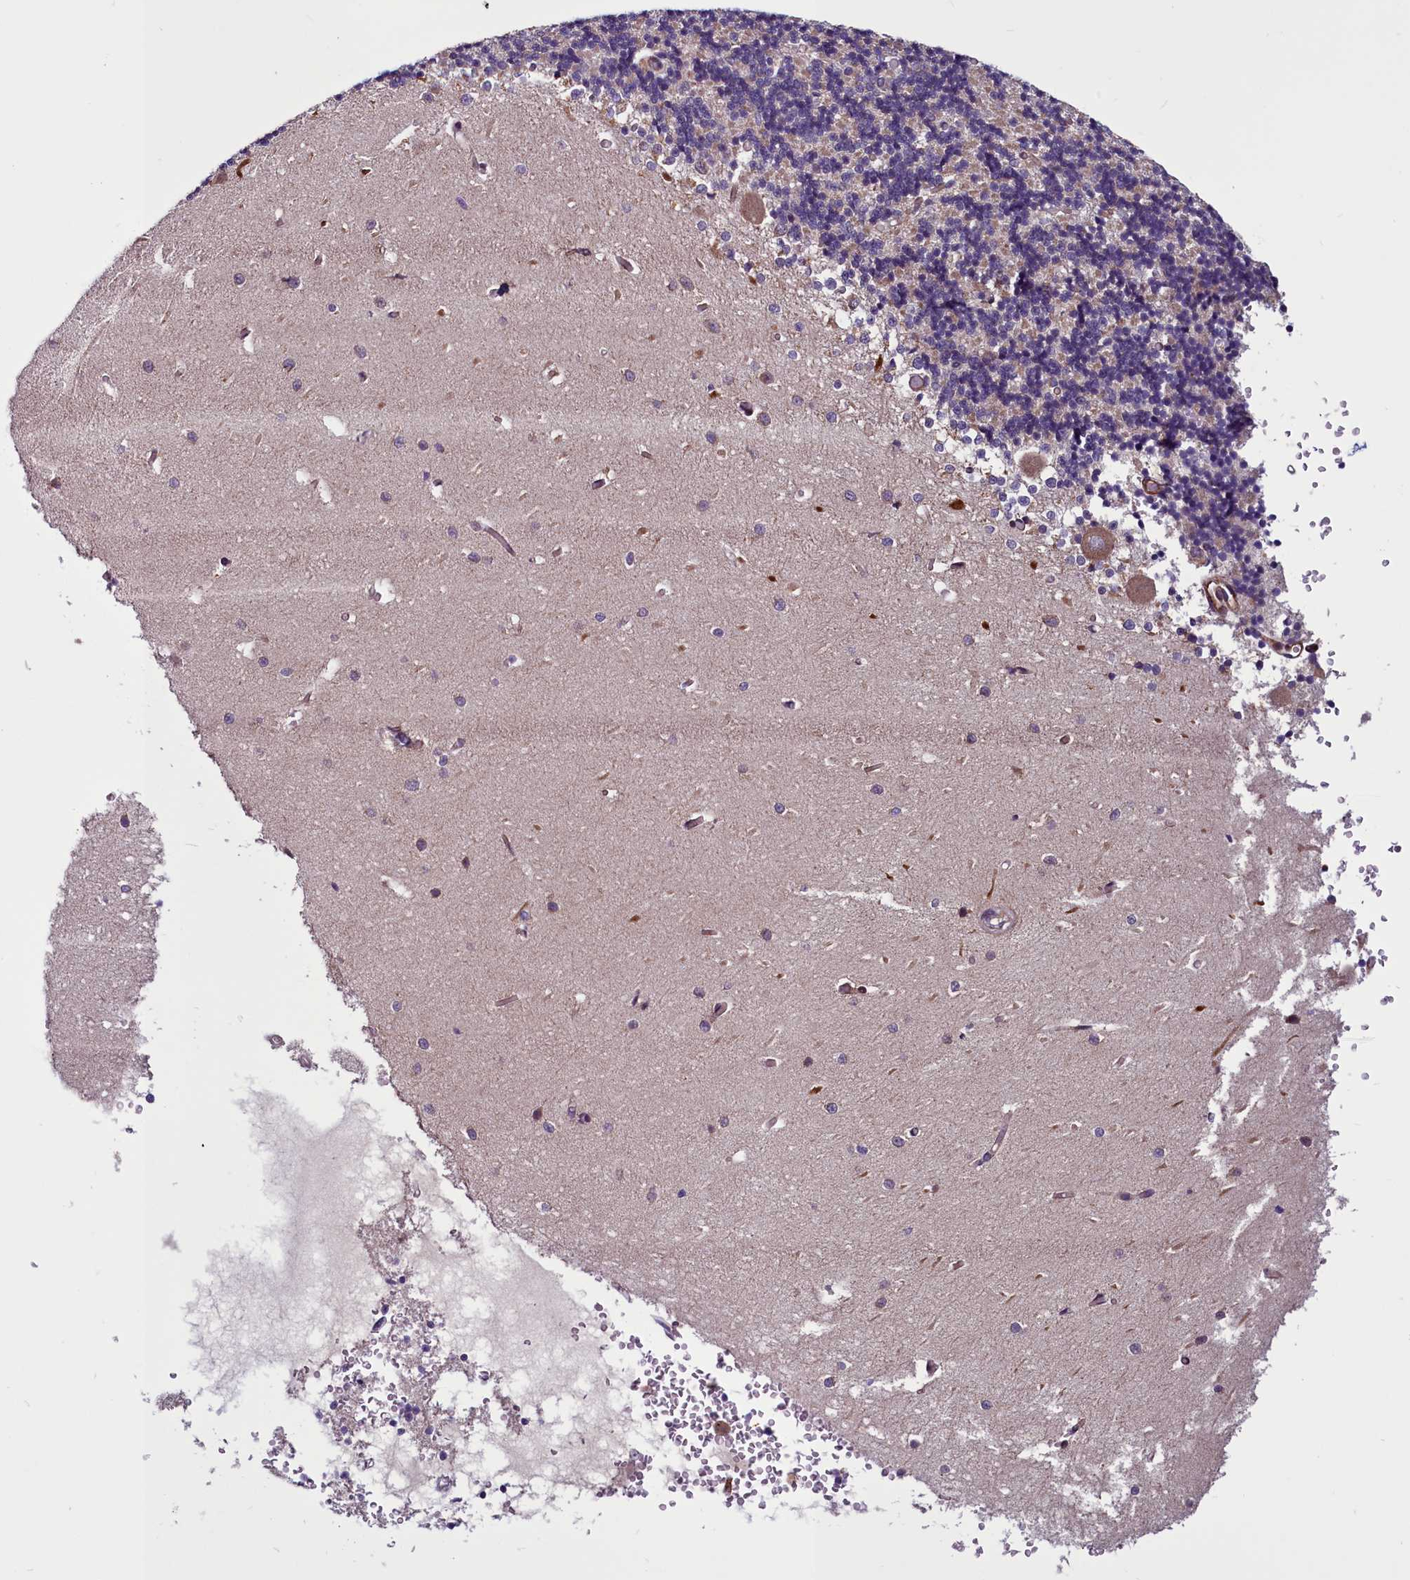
{"staining": {"intensity": "weak", "quantity": "<25%", "location": "cytoplasmic/membranous"}, "tissue": "cerebellum", "cell_type": "Cells in granular layer", "image_type": "normal", "snomed": [{"axis": "morphology", "description": "Normal tissue, NOS"}, {"axis": "topography", "description": "Cerebellum"}], "caption": "Image shows no significant protein positivity in cells in granular layer of unremarkable cerebellum.", "gene": "MCRIP1", "patient": {"sex": "male", "age": 37}}